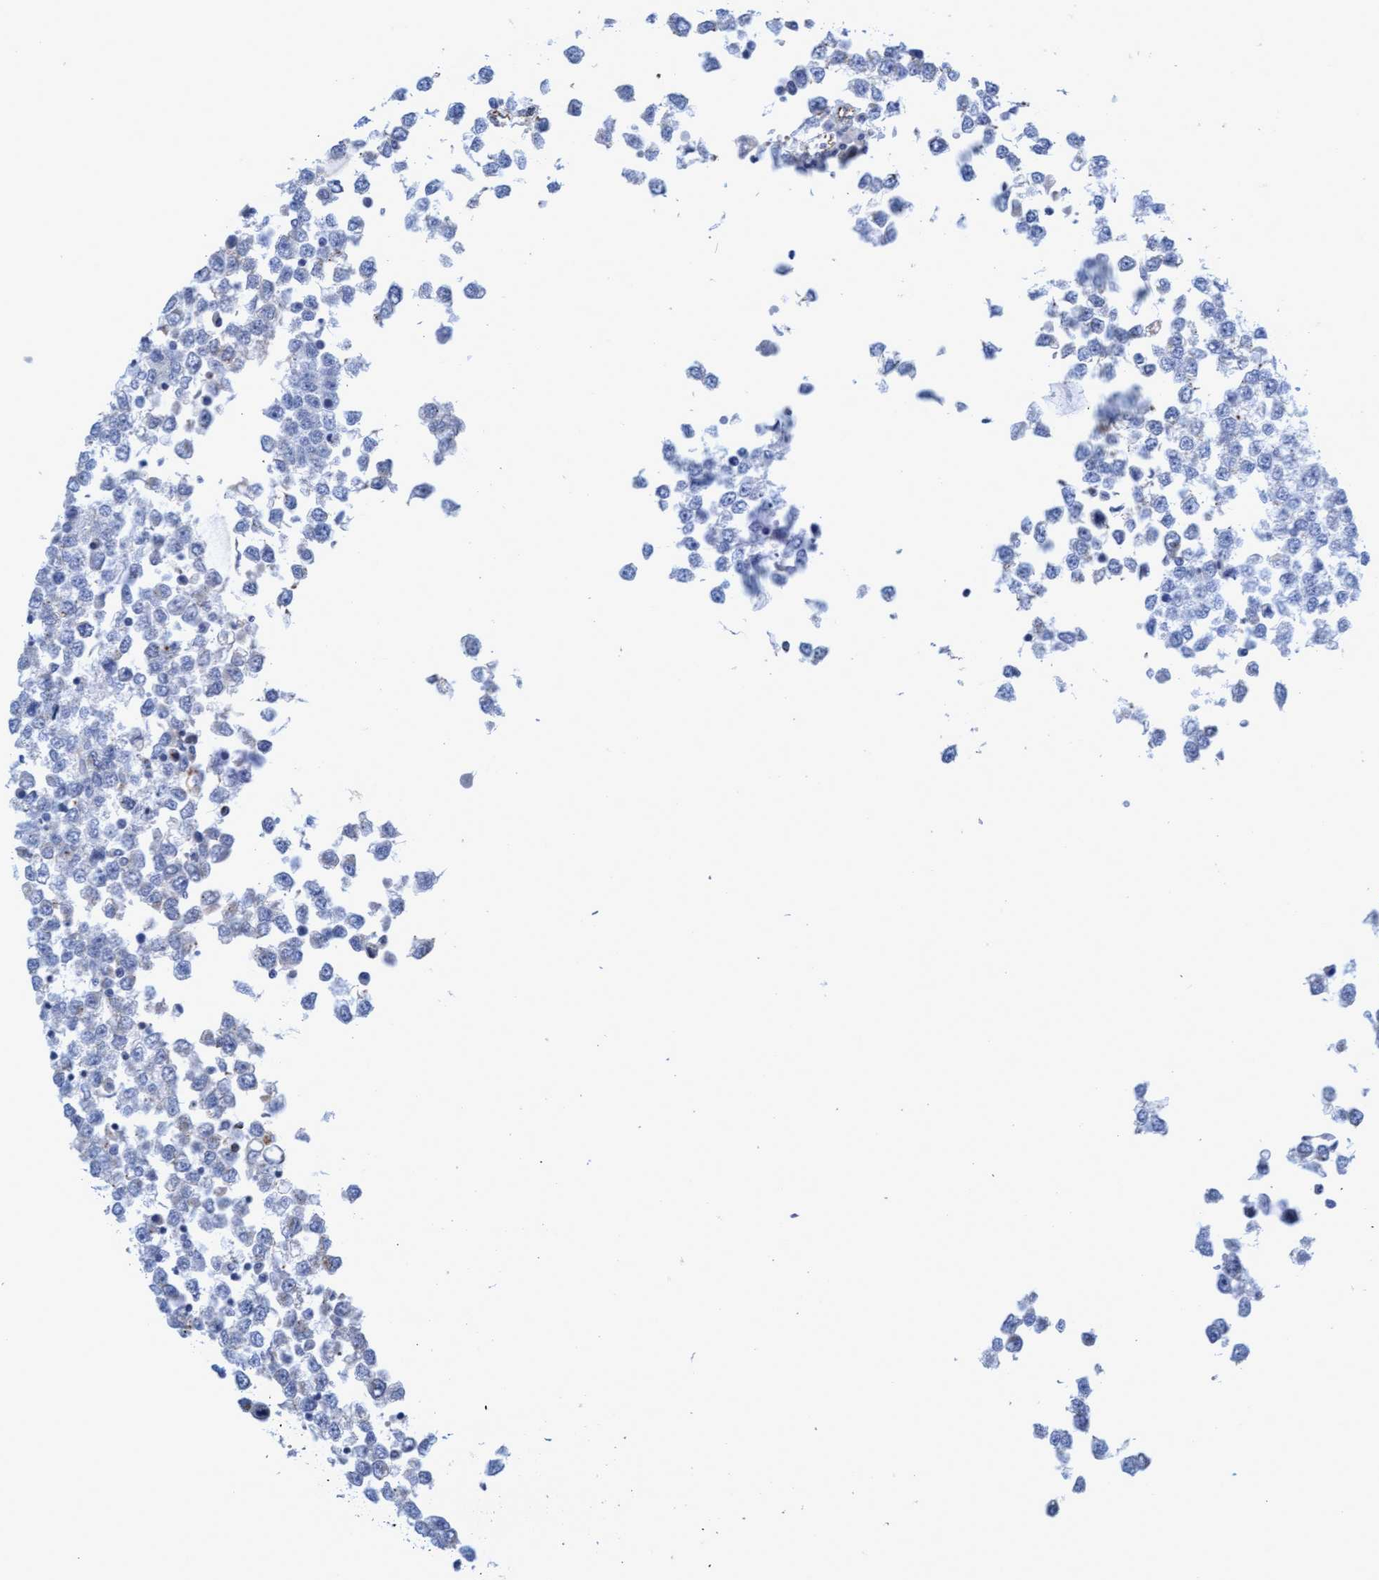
{"staining": {"intensity": "negative", "quantity": "none", "location": "none"}, "tissue": "testis cancer", "cell_type": "Tumor cells", "image_type": "cancer", "snomed": [{"axis": "morphology", "description": "Seminoma, NOS"}, {"axis": "topography", "description": "Testis"}], "caption": "Immunohistochemistry of testis seminoma demonstrates no expression in tumor cells. (DAB (3,3'-diaminobenzidine) immunohistochemistry visualized using brightfield microscopy, high magnification).", "gene": "SGSH", "patient": {"sex": "male", "age": 65}}